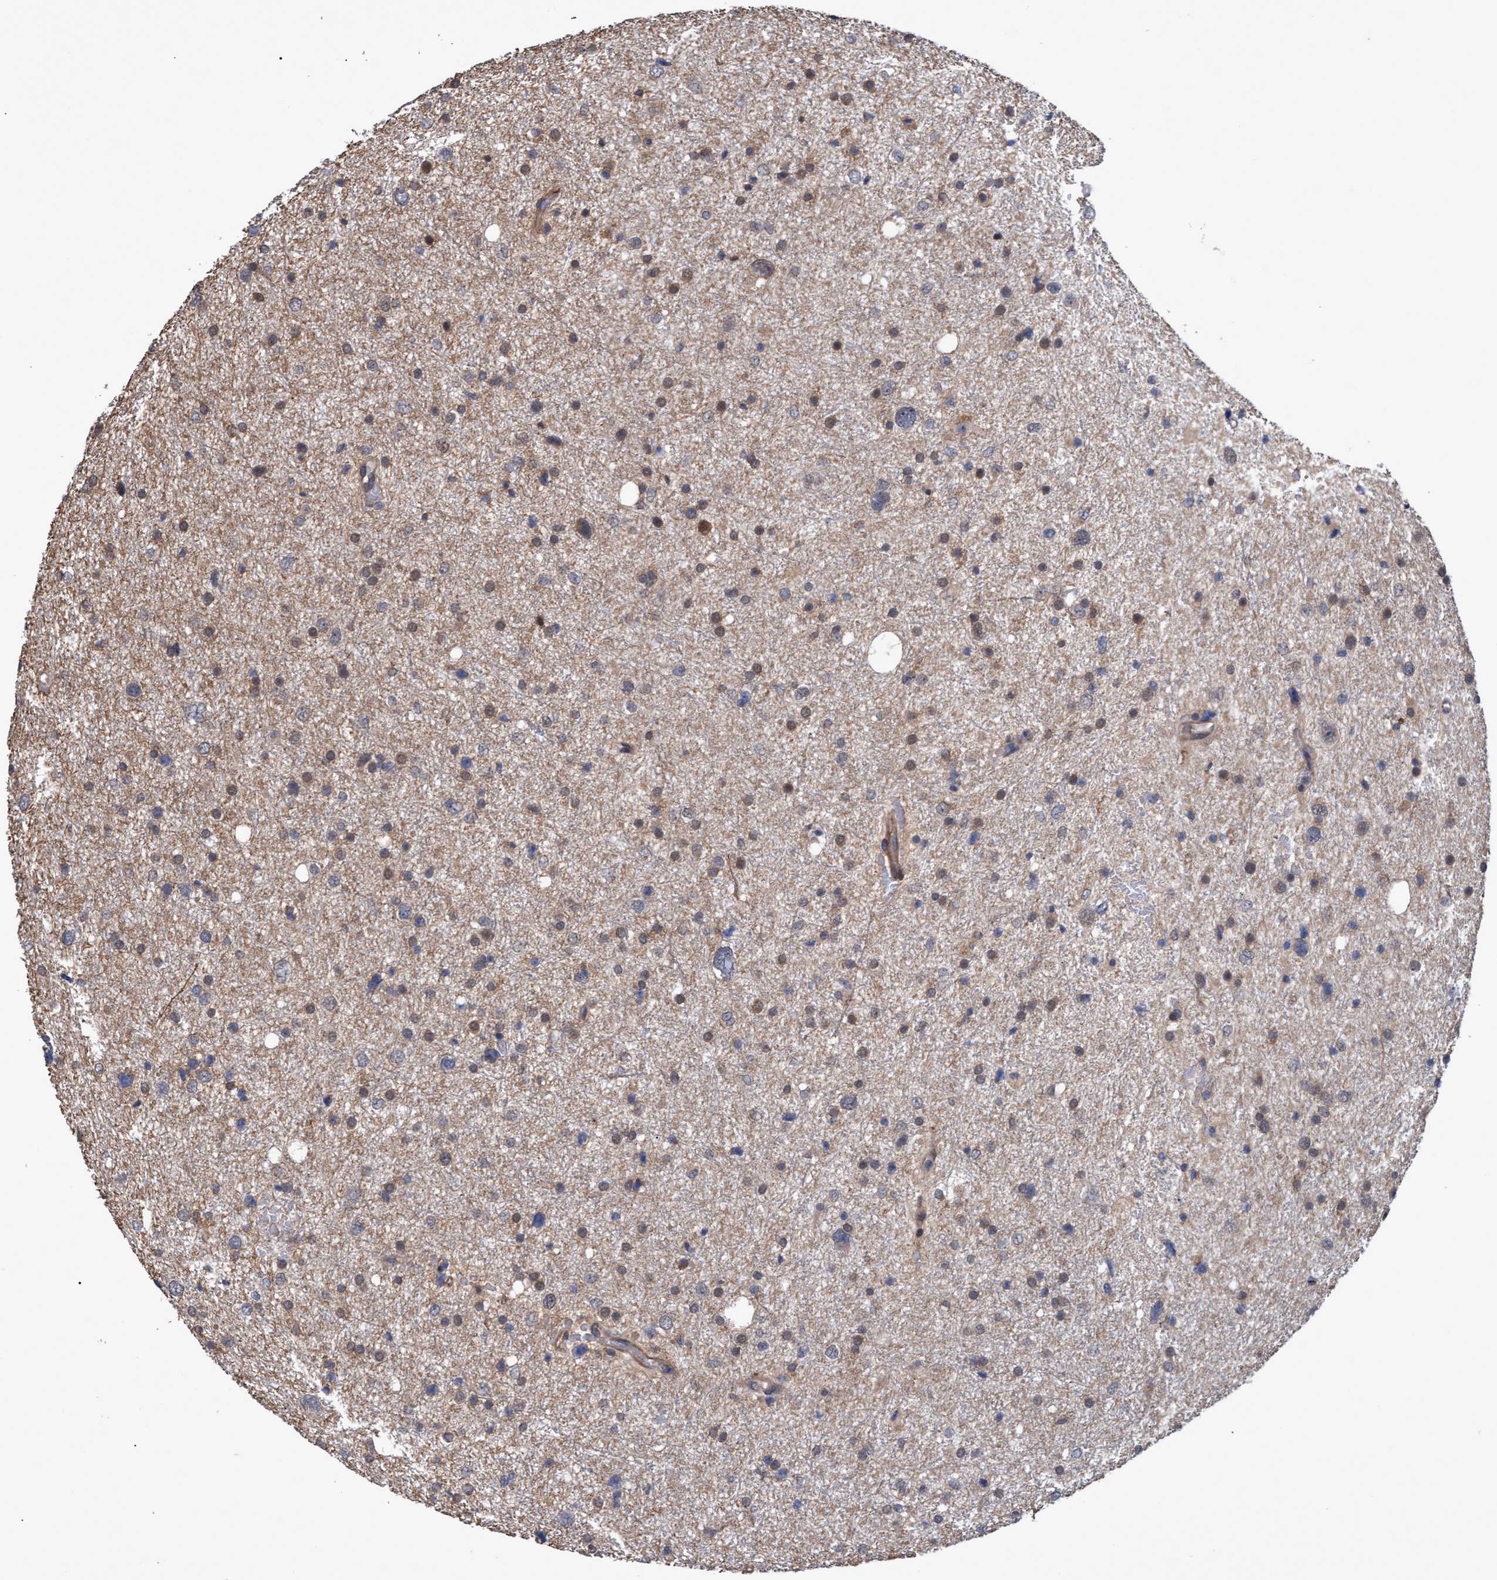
{"staining": {"intensity": "weak", "quantity": "<25%", "location": "cytoplasmic/membranous,nuclear"}, "tissue": "glioma", "cell_type": "Tumor cells", "image_type": "cancer", "snomed": [{"axis": "morphology", "description": "Glioma, malignant, Low grade"}, {"axis": "topography", "description": "Brain"}], "caption": "Human low-grade glioma (malignant) stained for a protein using immunohistochemistry shows no staining in tumor cells.", "gene": "PSMB6", "patient": {"sex": "female", "age": 37}}